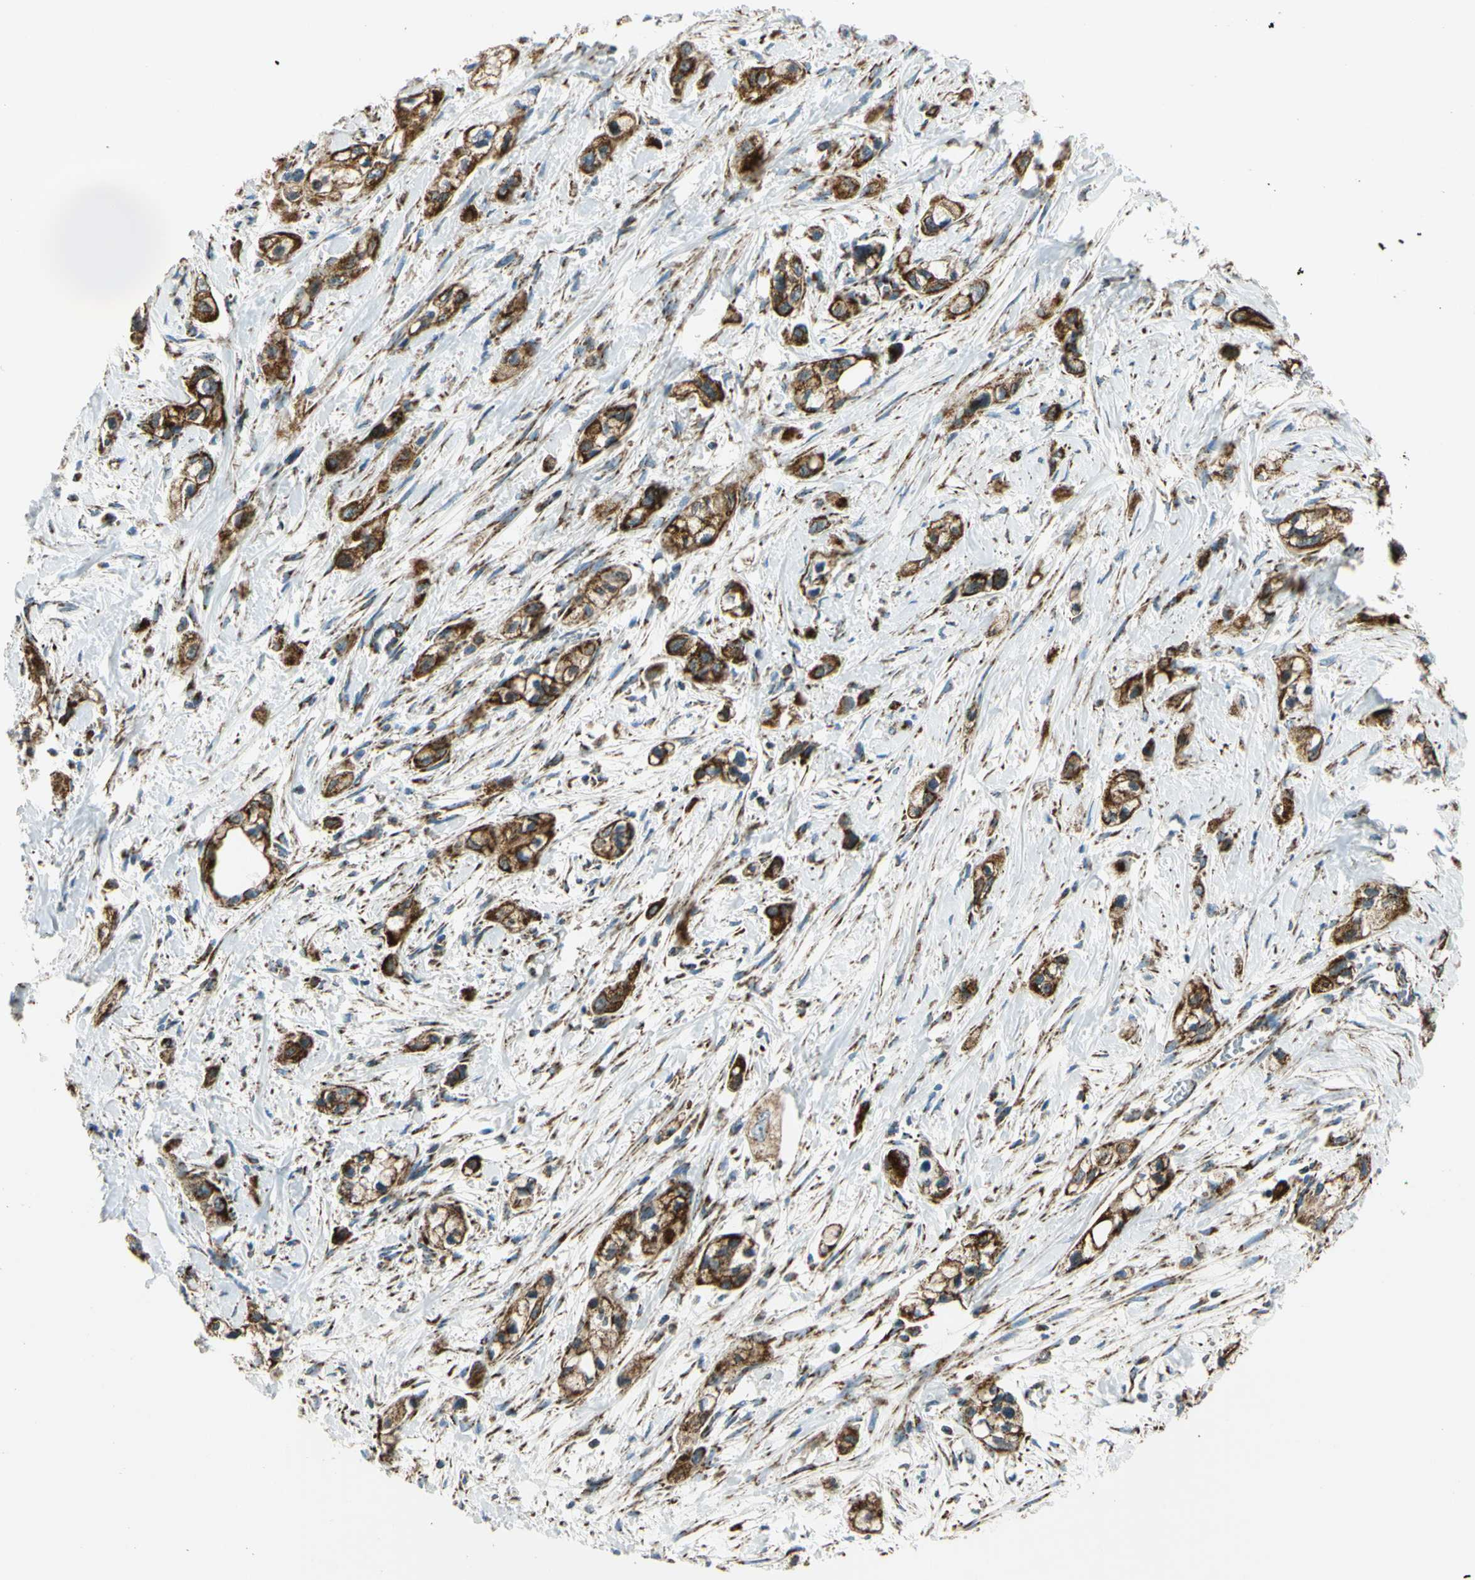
{"staining": {"intensity": "strong", "quantity": ">75%", "location": "cytoplasmic/membranous"}, "tissue": "pancreatic cancer", "cell_type": "Tumor cells", "image_type": "cancer", "snomed": [{"axis": "morphology", "description": "Adenocarcinoma, NOS"}, {"axis": "topography", "description": "Pancreas"}], "caption": "This photomicrograph reveals immunohistochemistry (IHC) staining of human pancreatic cancer (adenocarcinoma), with high strong cytoplasmic/membranous staining in approximately >75% of tumor cells.", "gene": "MAVS", "patient": {"sex": "male", "age": 74}}